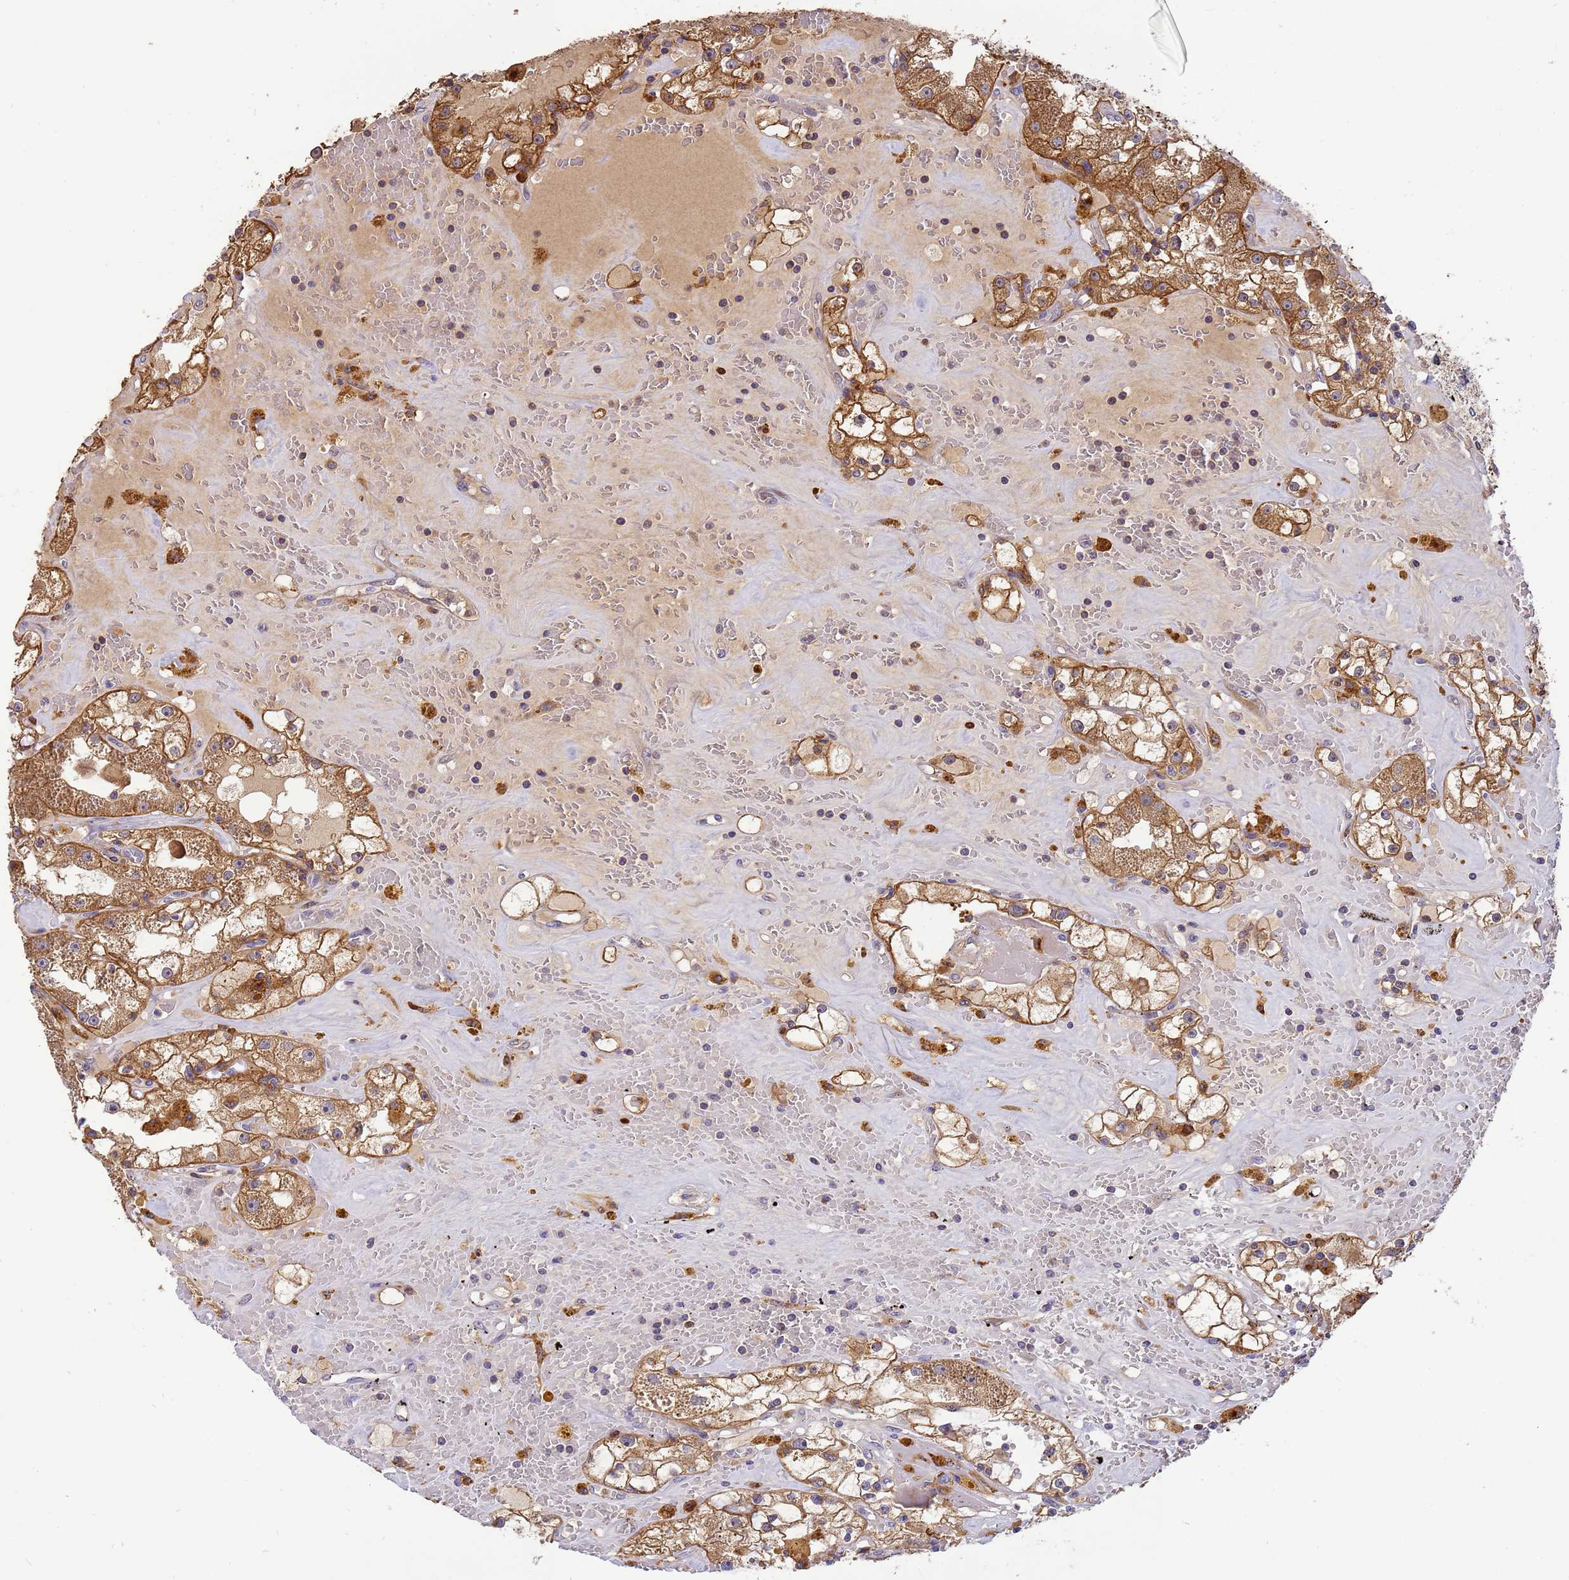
{"staining": {"intensity": "moderate", "quantity": ">75%", "location": "cytoplasmic/membranous"}, "tissue": "renal cancer", "cell_type": "Tumor cells", "image_type": "cancer", "snomed": [{"axis": "morphology", "description": "Adenocarcinoma, NOS"}, {"axis": "topography", "description": "Kidney"}], "caption": "The immunohistochemical stain shows moderate cytoplasmic/membranous staining in tumor cells of adenocarcinoma (renal) tissue.", "gene": "M6PR", "patient": {"sex": "male", "age": 56}}